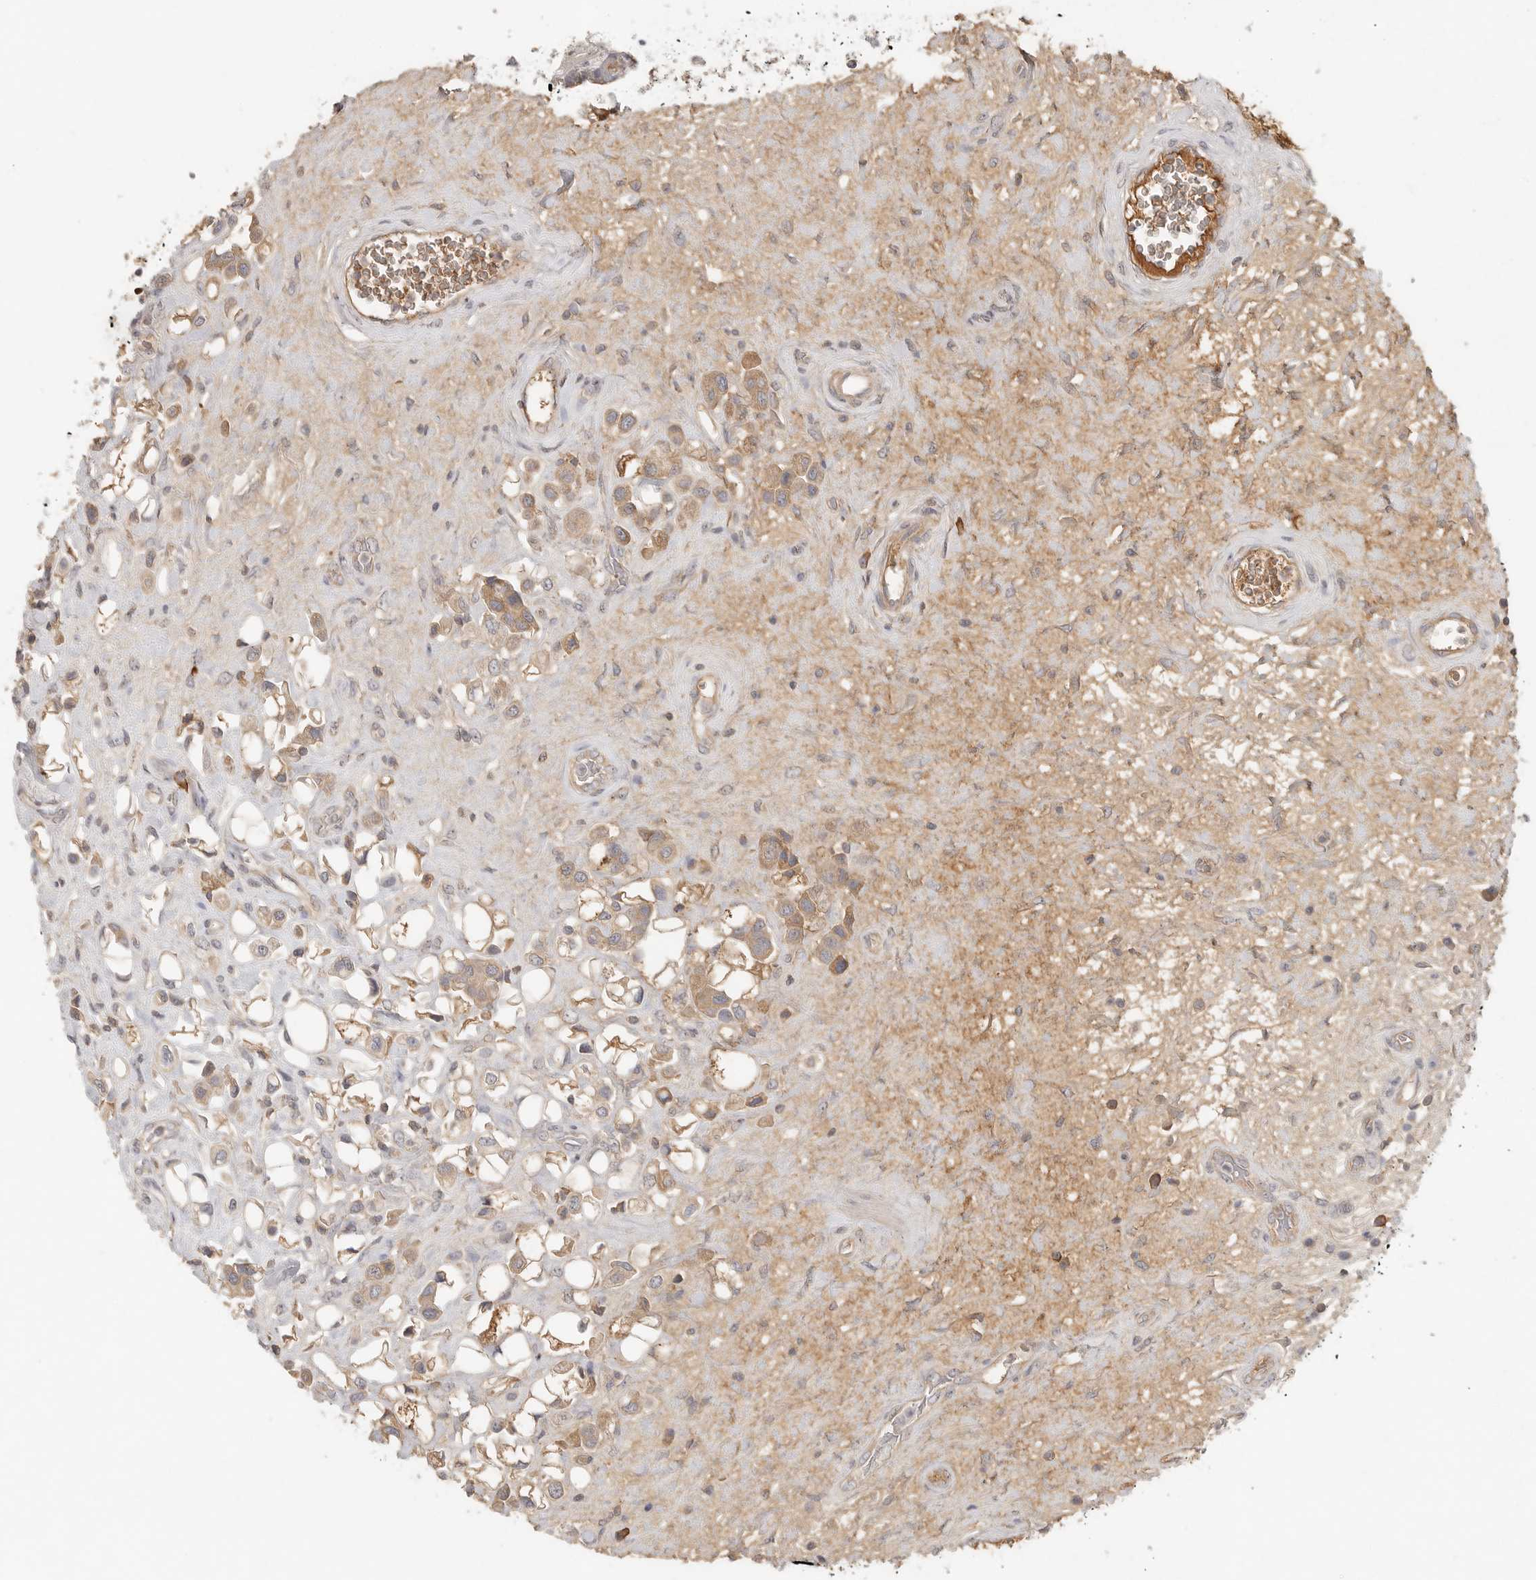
{"staining": {"intensity": "moderate", "quantity": "25%-75%", "location": "cytoplasmic/membranous"}, "tissue": "urothelial cancer", "cell_type": "Tumor cells", "image_type": "cancer", "snomed": [{"axis": "morphology", "description": "Urothelial carcinoma, High grade"}, {"axis": "topography", "description": "Urinary bladder"}], "caption": "Human urothelial carcinoma (high-grade) stained for a protein (brown) exhibits moderate cytoplasmic/membranous positive positivity in approximately 25%-75% of tumor cells.", "gene": "SLC25A36", "patient": {"sex": "male", "age": 50}}